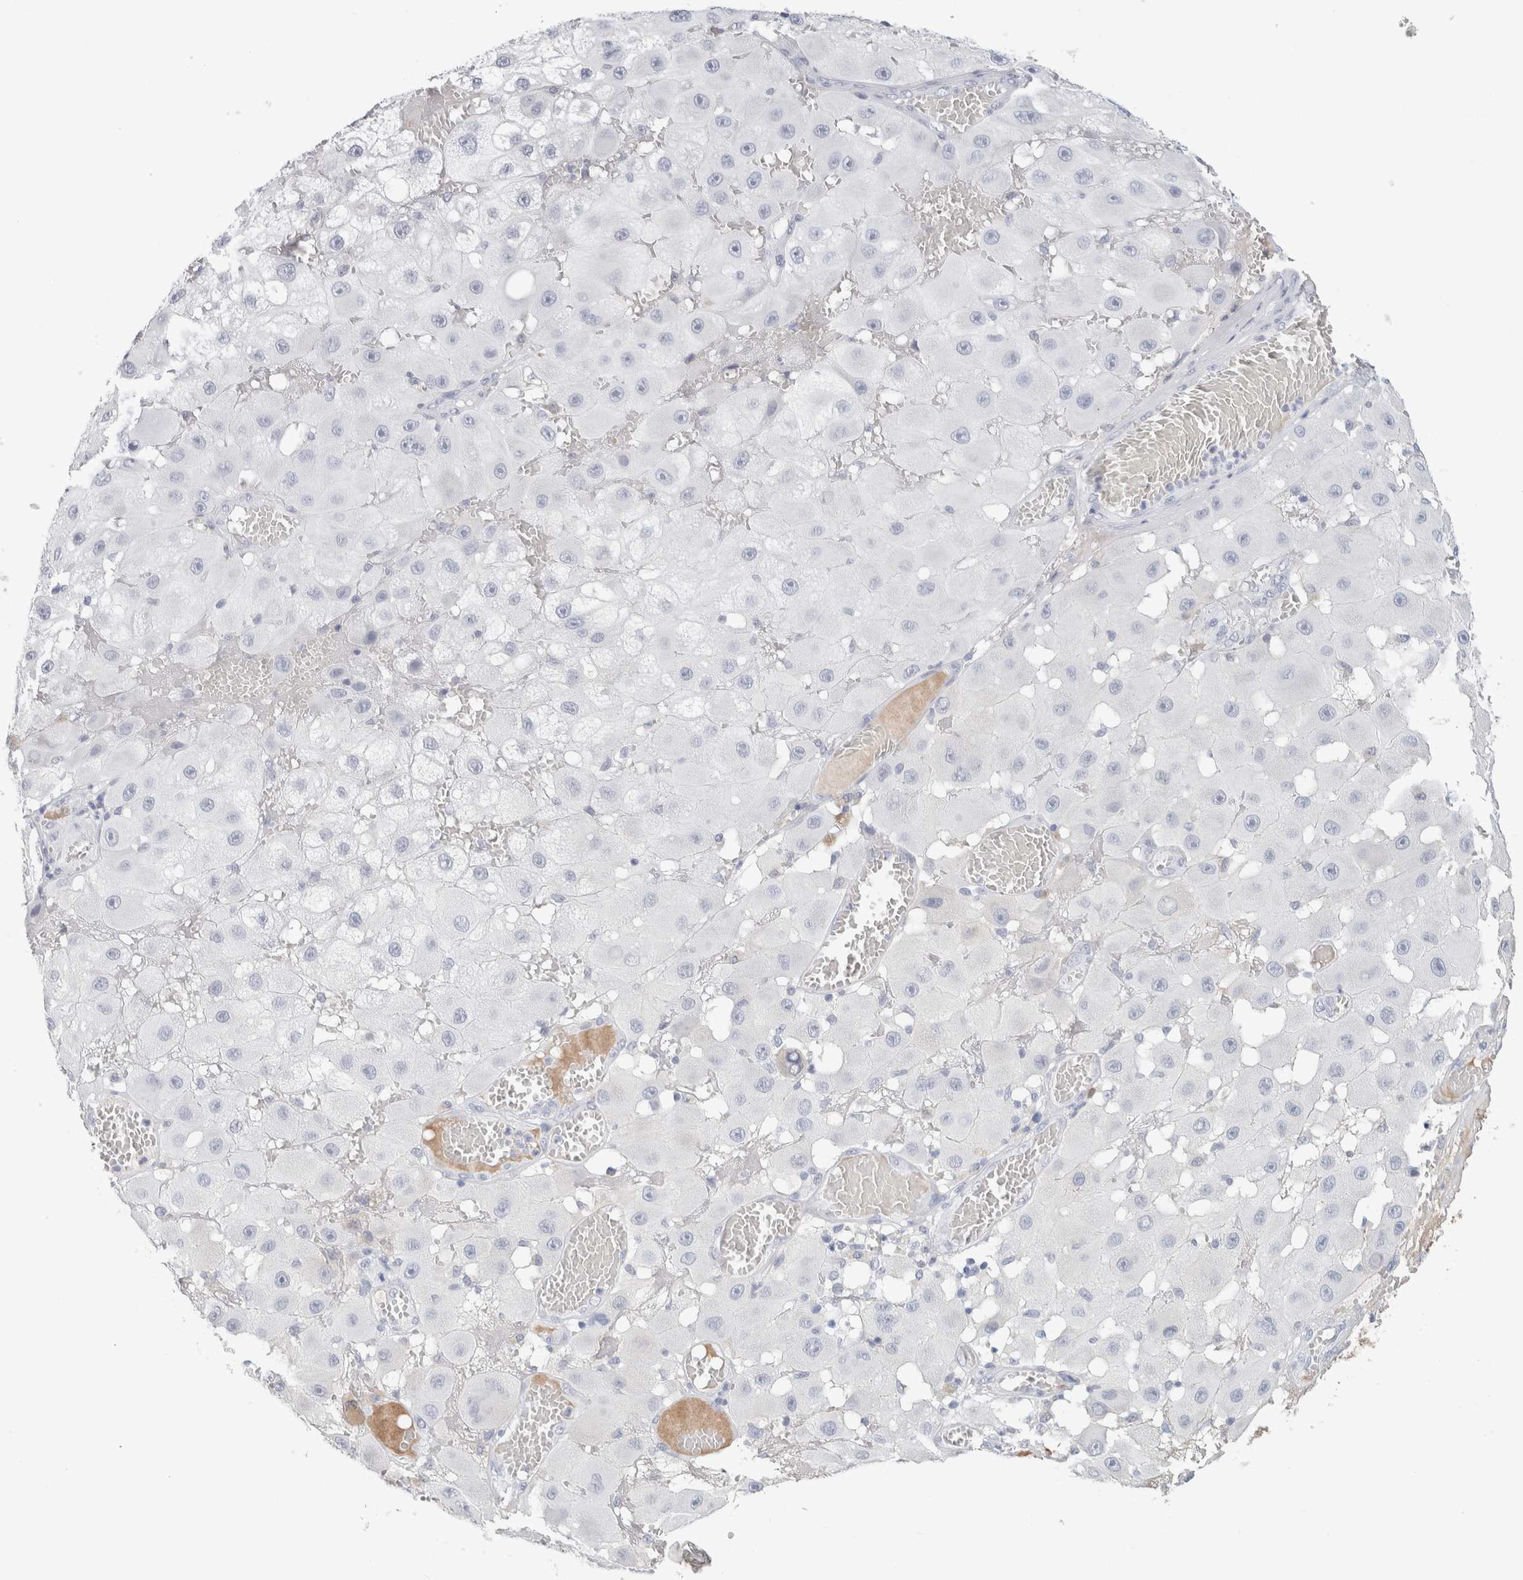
{"staining": {"intensity": "negative", "quantity": "none", "location": "none"}, "tissue": "melanoma", "cell_type": "Tumor cells", "image_type": "cancer", "snomed": [{"axis": "morphology", "description": "Malignant melanoma, NOS"}, {"axis": "topography", "description": "Skin"}], "caption": "Immunohistochemistry of malignant melanoma displays no expression in tumor cells.", "gene": "IL6", "patient": {"sex": "female", "age": 81}}